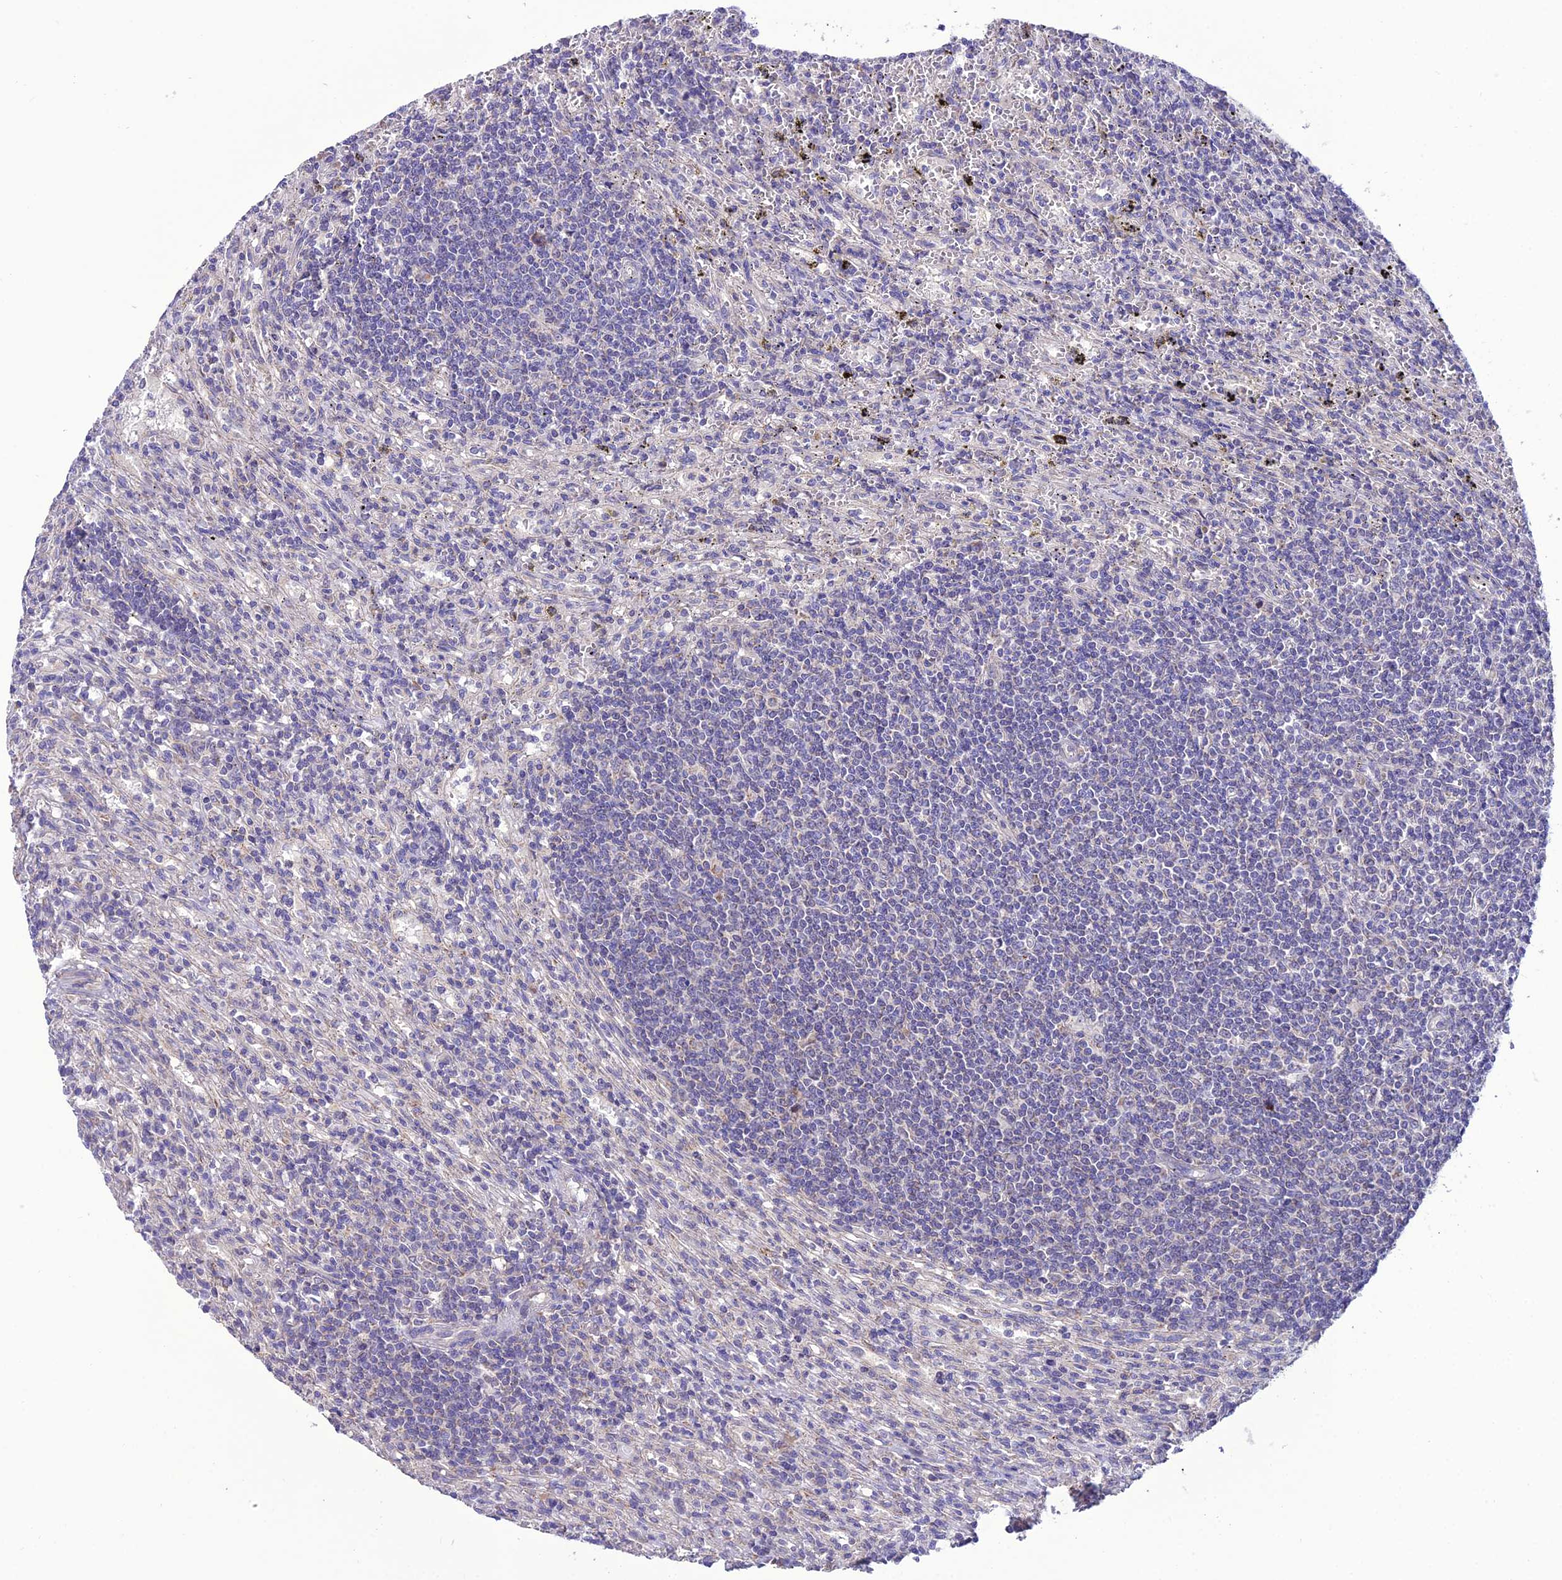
{"staining": {"intensity": "negative", "quantity": "none", "location": "none"}, "tissue": "lymphoma", "cell_type": "Tumor cells", "image_type": "cancer", "snomed": [{"axis": "morphology", "description": "Malignant lymphoma, non-Hodgkin's type, Low grade"}, {"axis": "topography", "description": "Spleen"}], "caption": "Image shows no significant protein expression in tumor cells of malignant lymphoma, non-Hodgkin's type (low-grade). Brightfield microscopy of immunohistochemistry stained with DAB (brown) and hematoxylin (blue), captured at high magnification.", "gene": "HOGA1", "patient": {"sex": "male", "age": 76}}